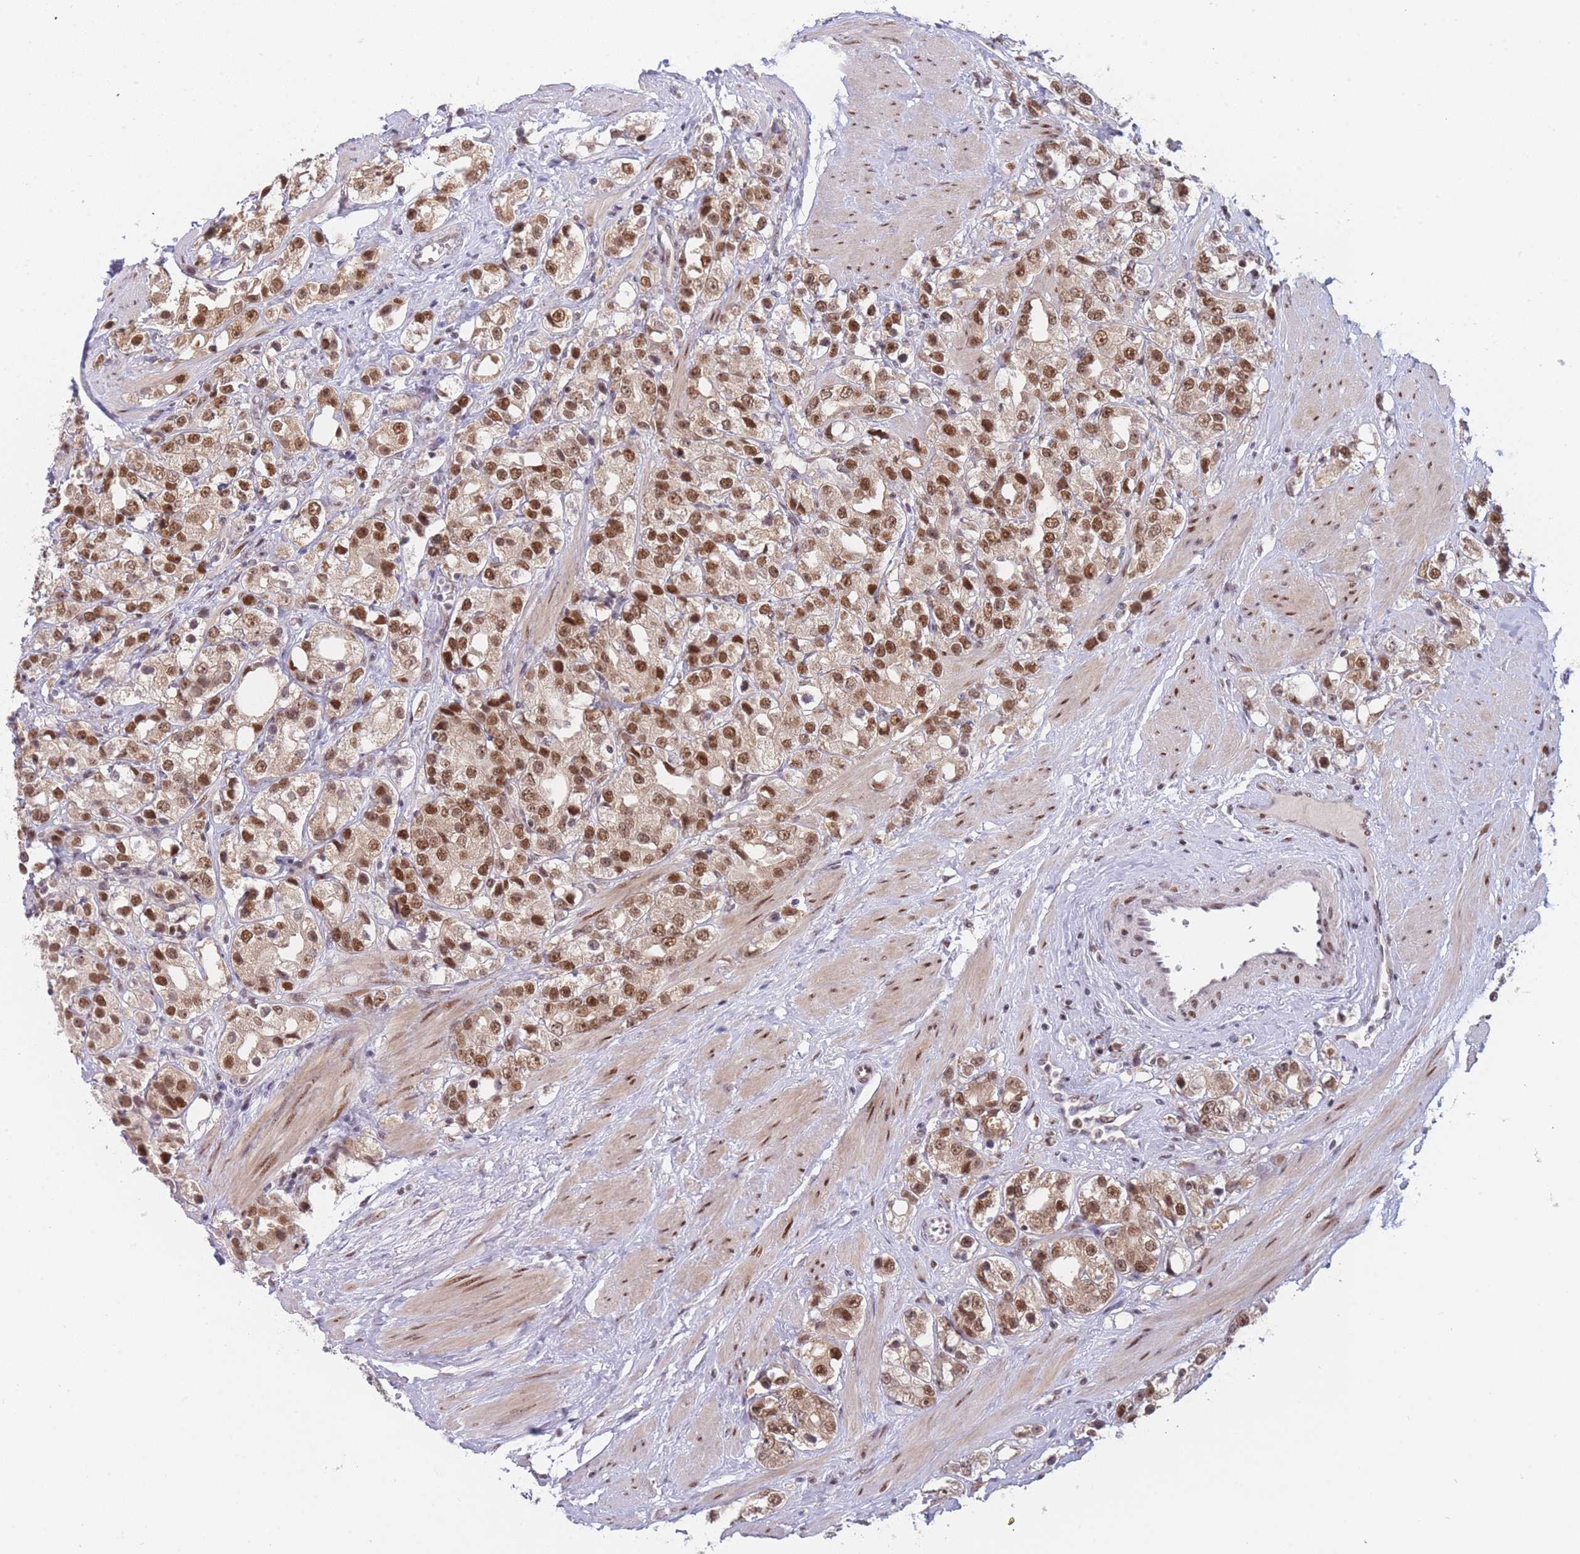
{"staining": {"intensity": "moderate", "quantity": ">75%", "location": "nuclear"}, "tissue": "prostate cancer", "cell_type": "Tumor cells", "image_type": "cancer", "snomed": [{"axis": "morphology", "description": "Adenocarcinoma, NOS"}, {"axis": "topography", "description": "Prostate"}], "caption": "Immunohistochemical staining of prostate cancer (adenocarcinoma) shows medium levels of moderate nuclear positivity in approximately >75% of tumor cells.", "gene": "DEAF1", "patient": {"sex": "male", "age": 79}}